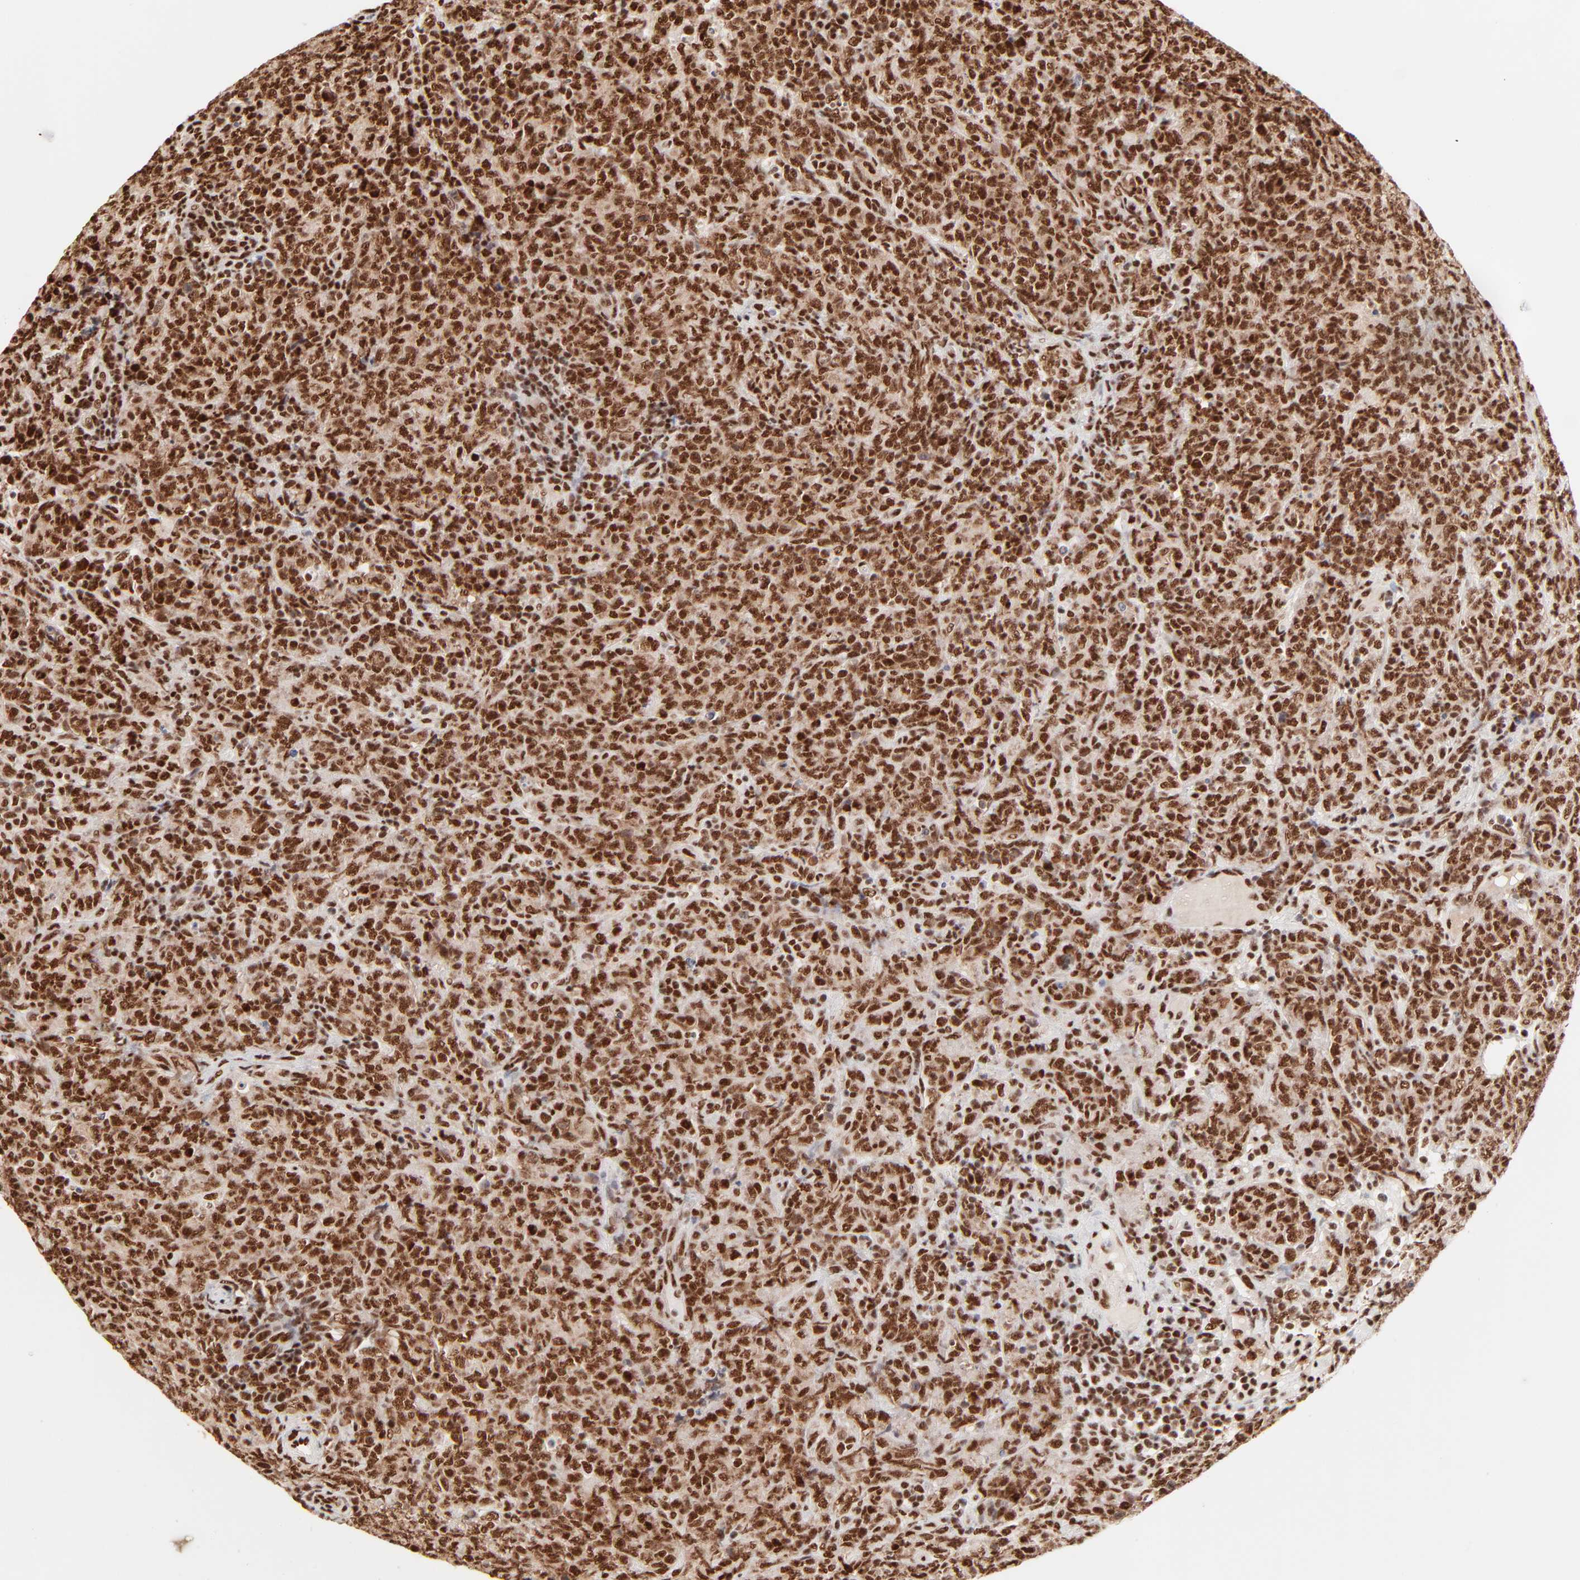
{"staining": {"intensity": "strong", "quantity": ">75%", "location": "nuclear"}, "tissue": "lymphoma", "cell_type": "Tumor cells", "image_type": "cancer", "snomed": [{"axis": "morphology", "description": "Malignant lymphoma, non-Hodgkin's type, High grade"}, {"axis": "topography", "description": "Tonsil"}], "caption": "Immunohistochemical staining of malignant lymphoma, non-Hodgkin's type (high-grade) displays strong nuclear protein positivity in about >75% of tumor cells.", "gene": "TARDBP", "patient": {"sex": "female", "age": 36}}